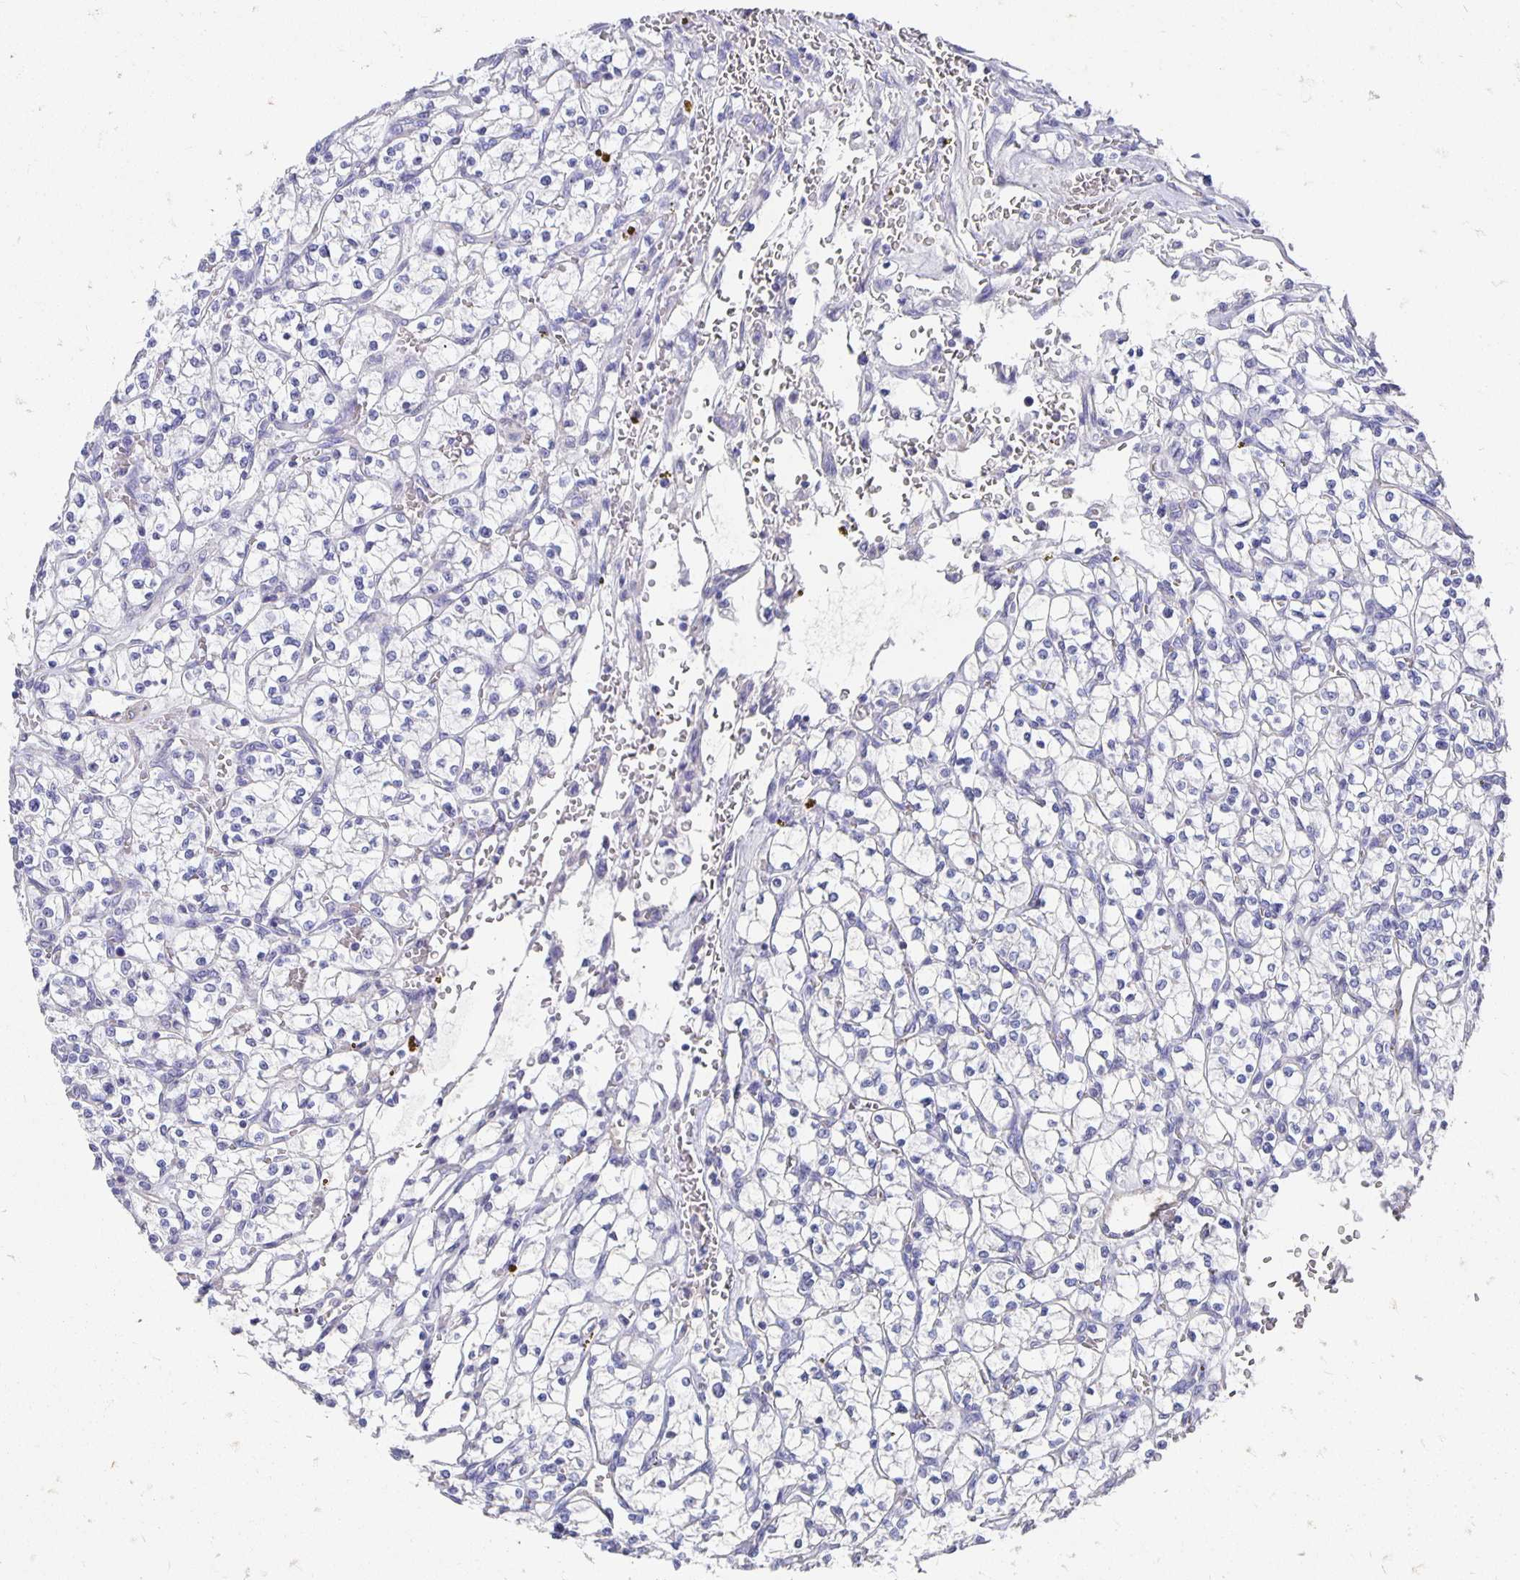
{"staining": {"intensity": "negative", "quantity": "none", "location": "none"}, "tissue": "renal cancer", "cell_type": "Tumor cells", "image_type": "cancer", "snomed": [{"axis": "morphology", "description": "Adenocarcinoma, NOS"}, {"axis": "topography", "description": "Kidney"}], "caption": "This histopathology image is of renal adenocarcinoma stained with immunohistochemistry (IHC) to label a protein in brown with the nuclei are counter-stained blue. There is no expression in tumor cells. Nuclei are stained in blue.", "gene": "APOB", "patient": {"sex": "female", "age": 64}}